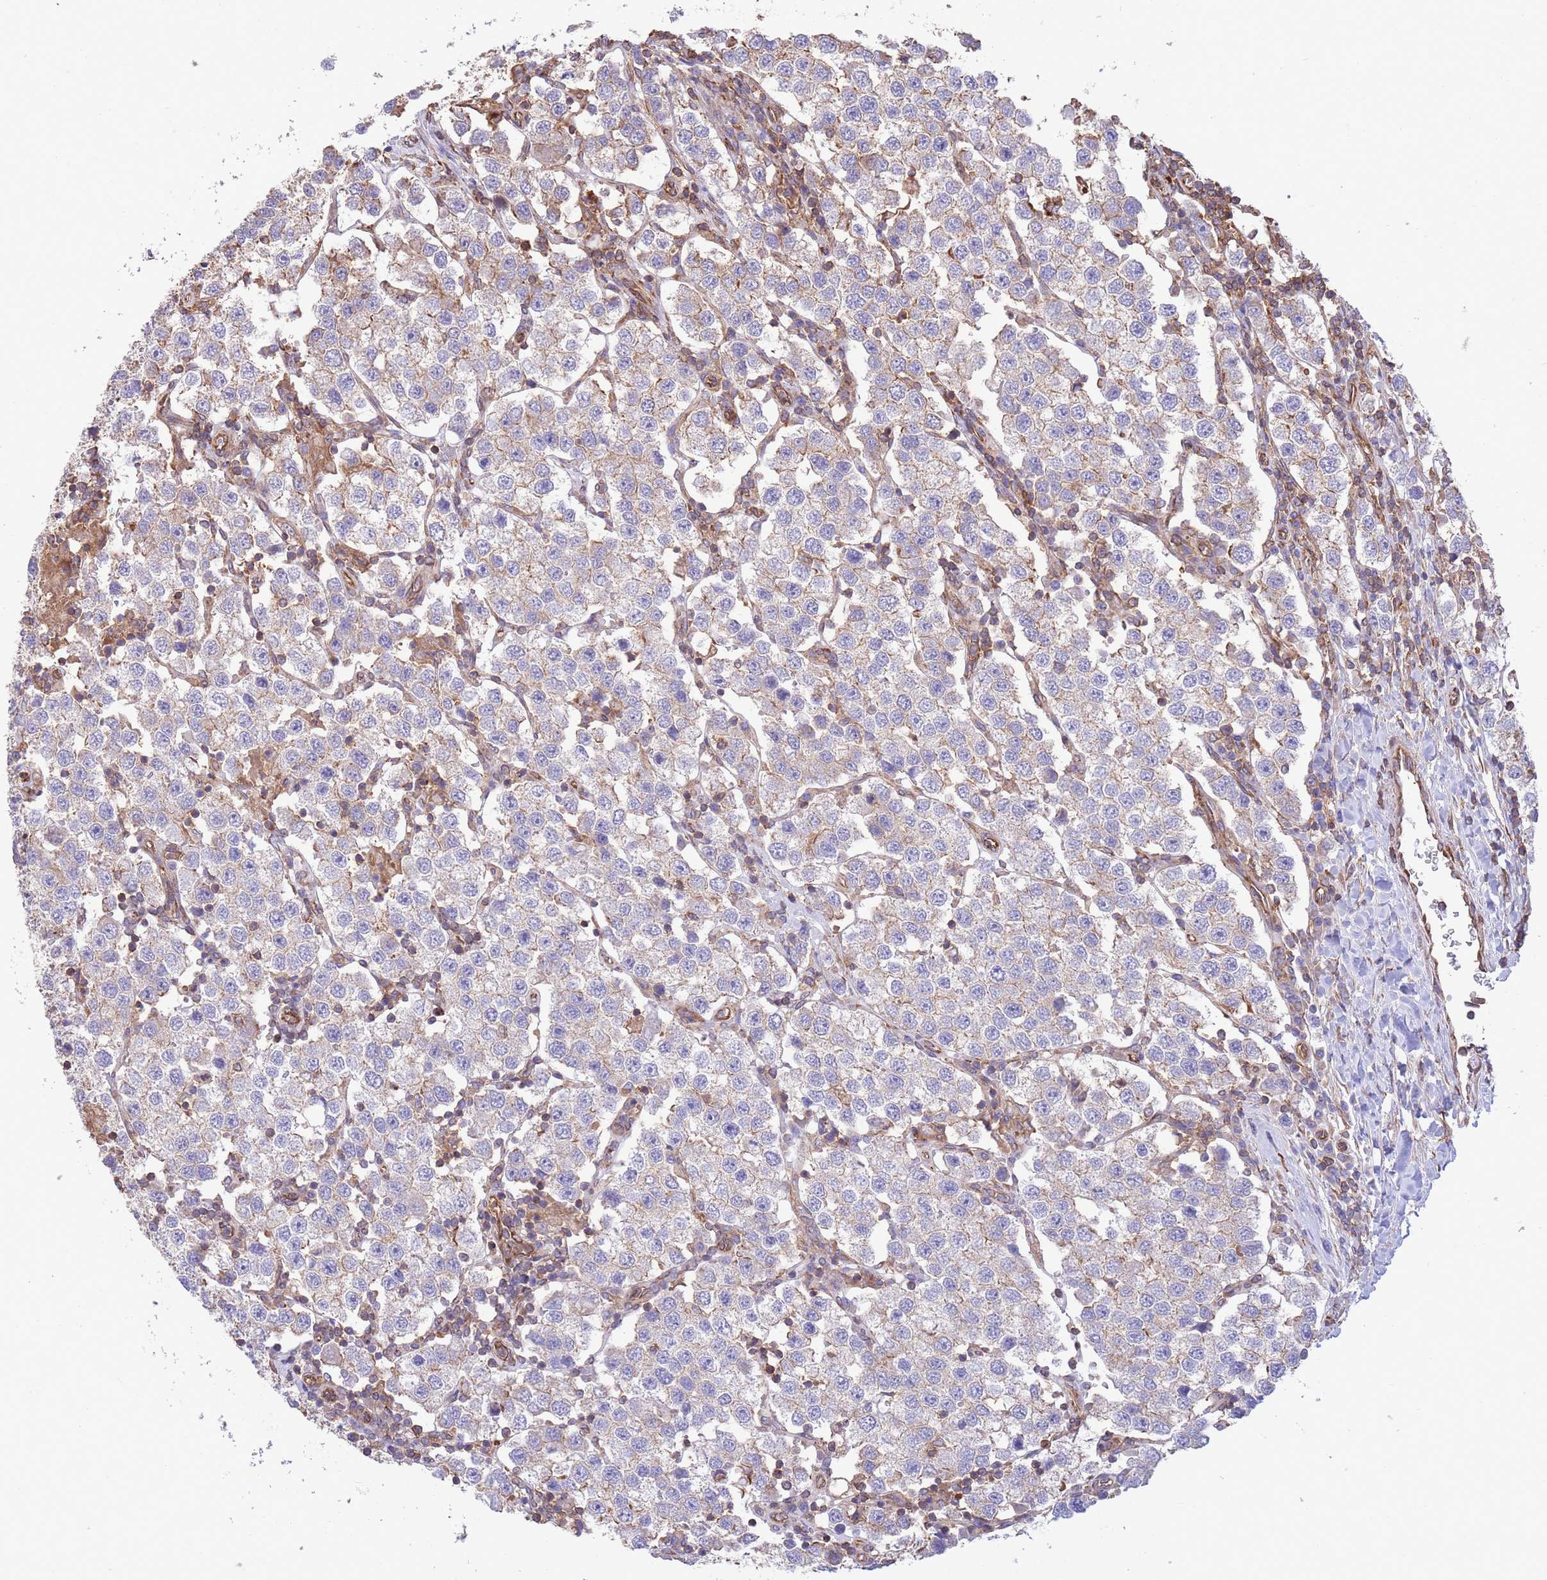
{"staining": {"intensity": "weak", "quantity": "<25%", "location": "cytoplasmic/membranous"}, "tissue": "testis cancer", "cell_type": "Tumor cells", "image_type": "cancer", "snomed": [{"axis": "morphology", "description": "Seminoma, NOS"}, {"axis": "topography", "description": "Testis"}], "caption": "Seminoma (testis) stained for a protein using immunohistochemistry (IHC) reveals no staining tumor cells.", "gene": "LRRN4CL", "patient": {"sex": "male", "age": 37}}